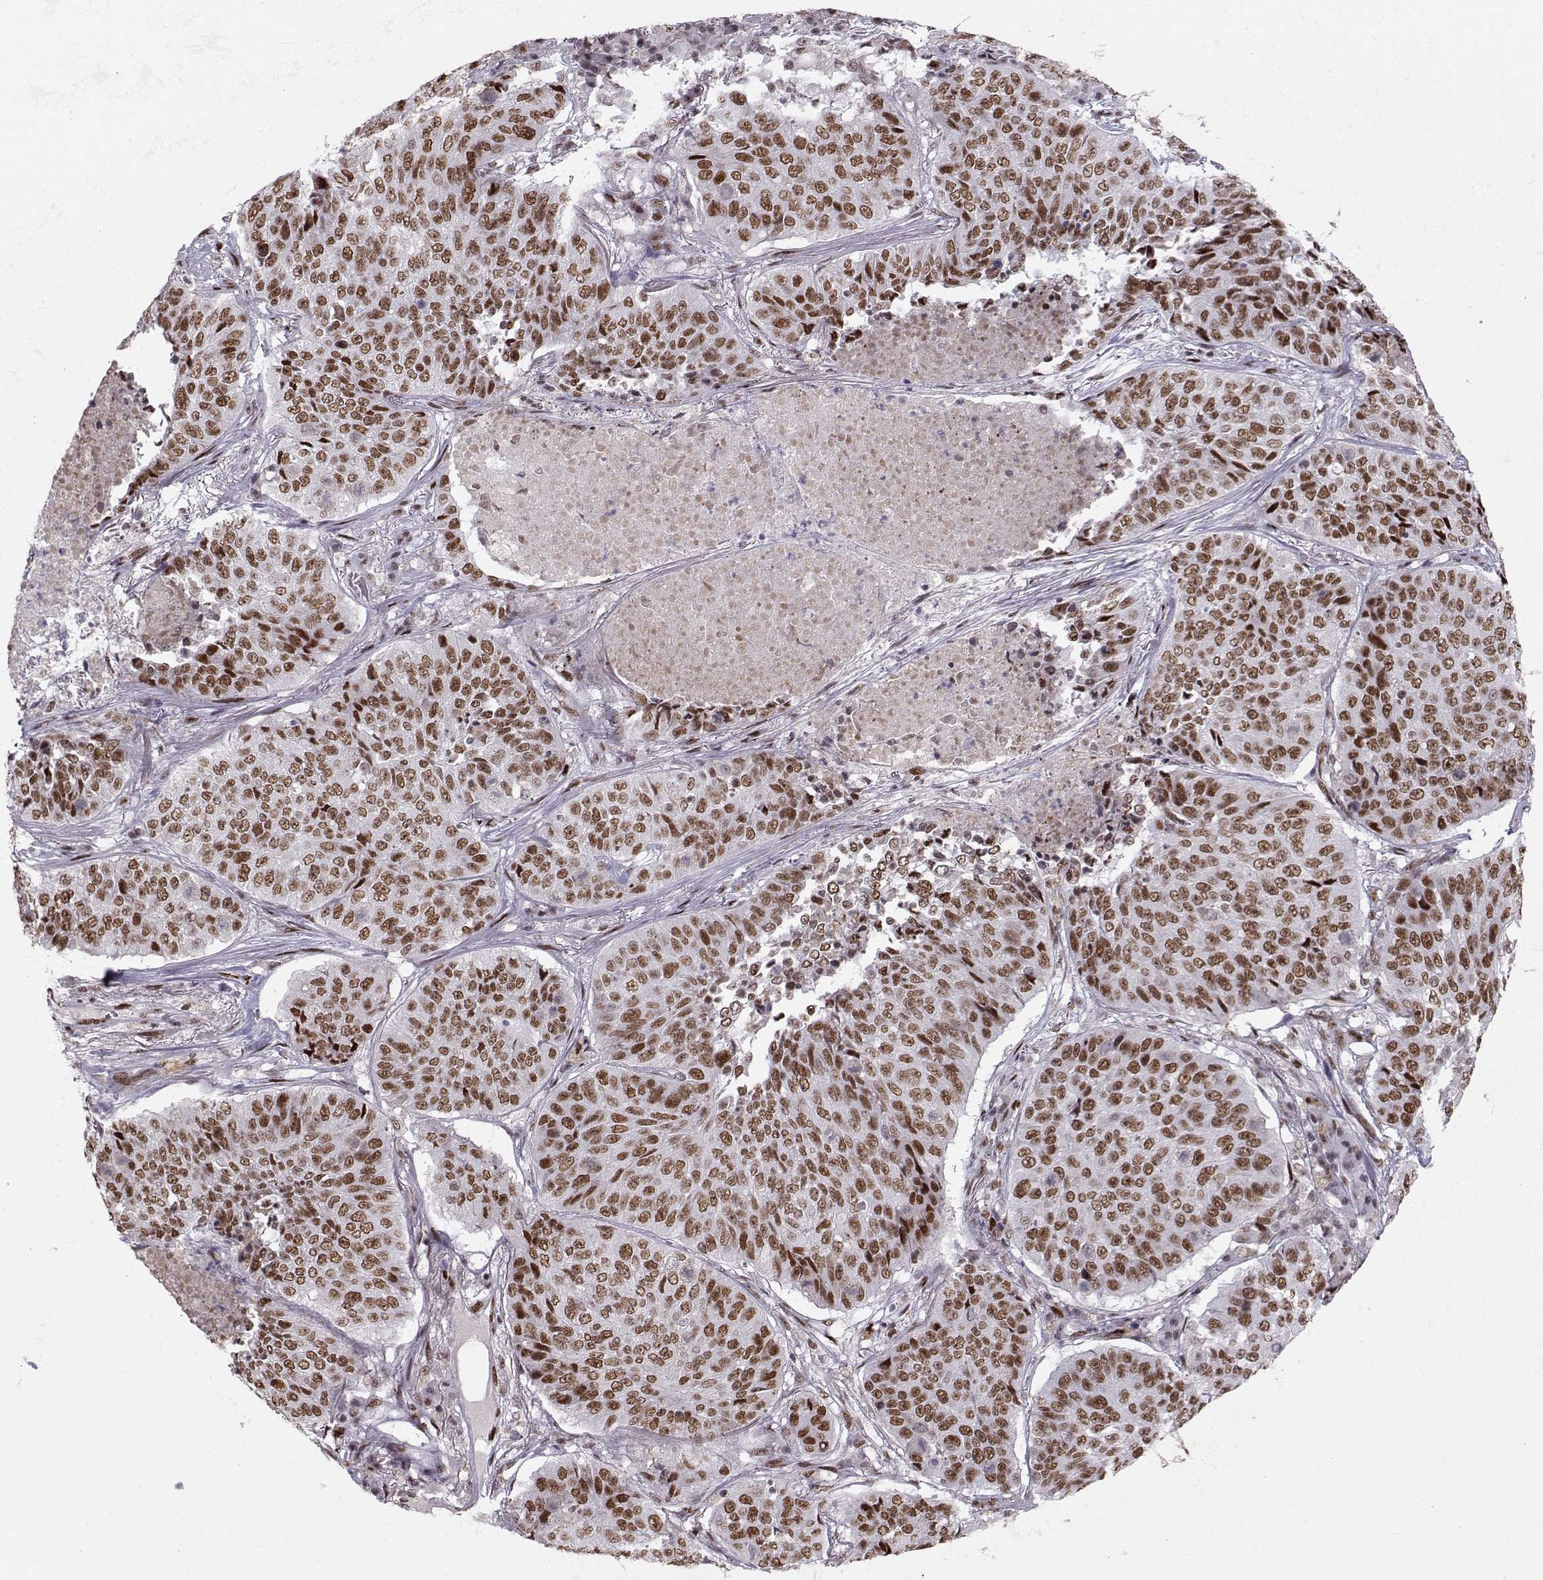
{"staining": {"intensity": "strong", "quantity": ">75%", "location": "nuclear"}, "tissue": "lung cancer", "cell_type": "Tumor cells", "image_type": "cancer", "snomed": [{"axis": "morphology", "description": "Normal tissue, NOS"}, {"axis": "morphology", "description": "Squamous cell carcinoma, NOS"}, {"axis": "topography", "description": "Bronchus"}, {"axis": "topography", "description": "Lung"}], "caption": "Protein staining displays strong nuclear expression in approximately >75% of tumor cells in lung squamous cell carcinoma.", "gene": "SNAPC2", "patient": {"sex": "male", "age": 64}}